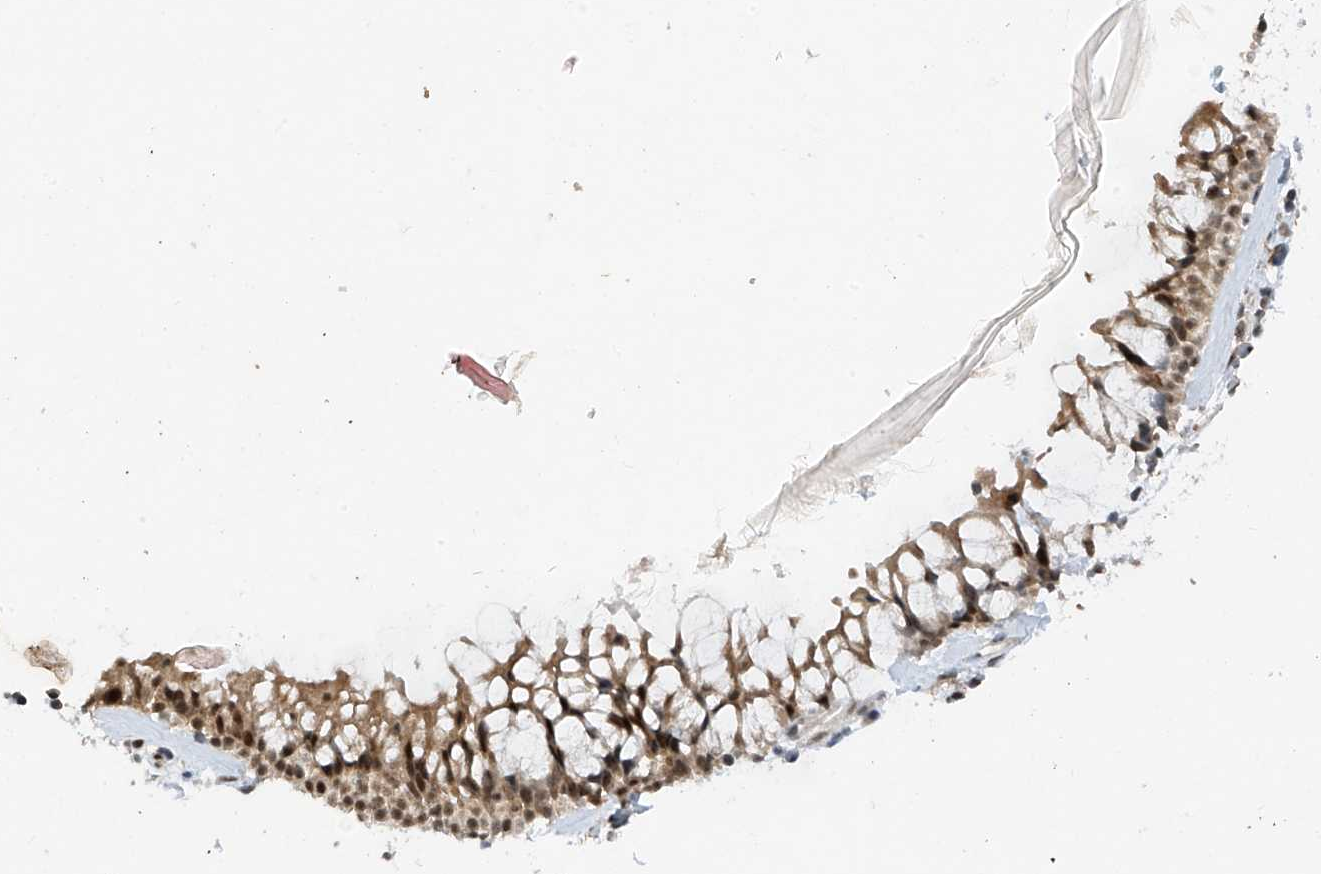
{"staining": {"intensity": "strong", "quantity": ">75%", "location": "nuclear"}, "tissue": "nasopharynx", "cell_type": "Respiratory epithelial cells", "image_type": "normal", "snomed": [{"axis": "morphology", "description": "Normal tissue, NOS"}, {"axis": "morphology", "description": "Inflammation, NOS"}, {"axis": "morphology", "description": "Malignant melanoma, Metastatic site"}, {"axis": "topography", "description": "Nasopharynx"}], "caption": "Nasopharynx stained with DAB IHC exhibits high levels of strong nuclear expression in approximately >75% of respiratory epithelial cells.", "gene": "RPAIN", "patient": {"sex": "male", "age": 70}}